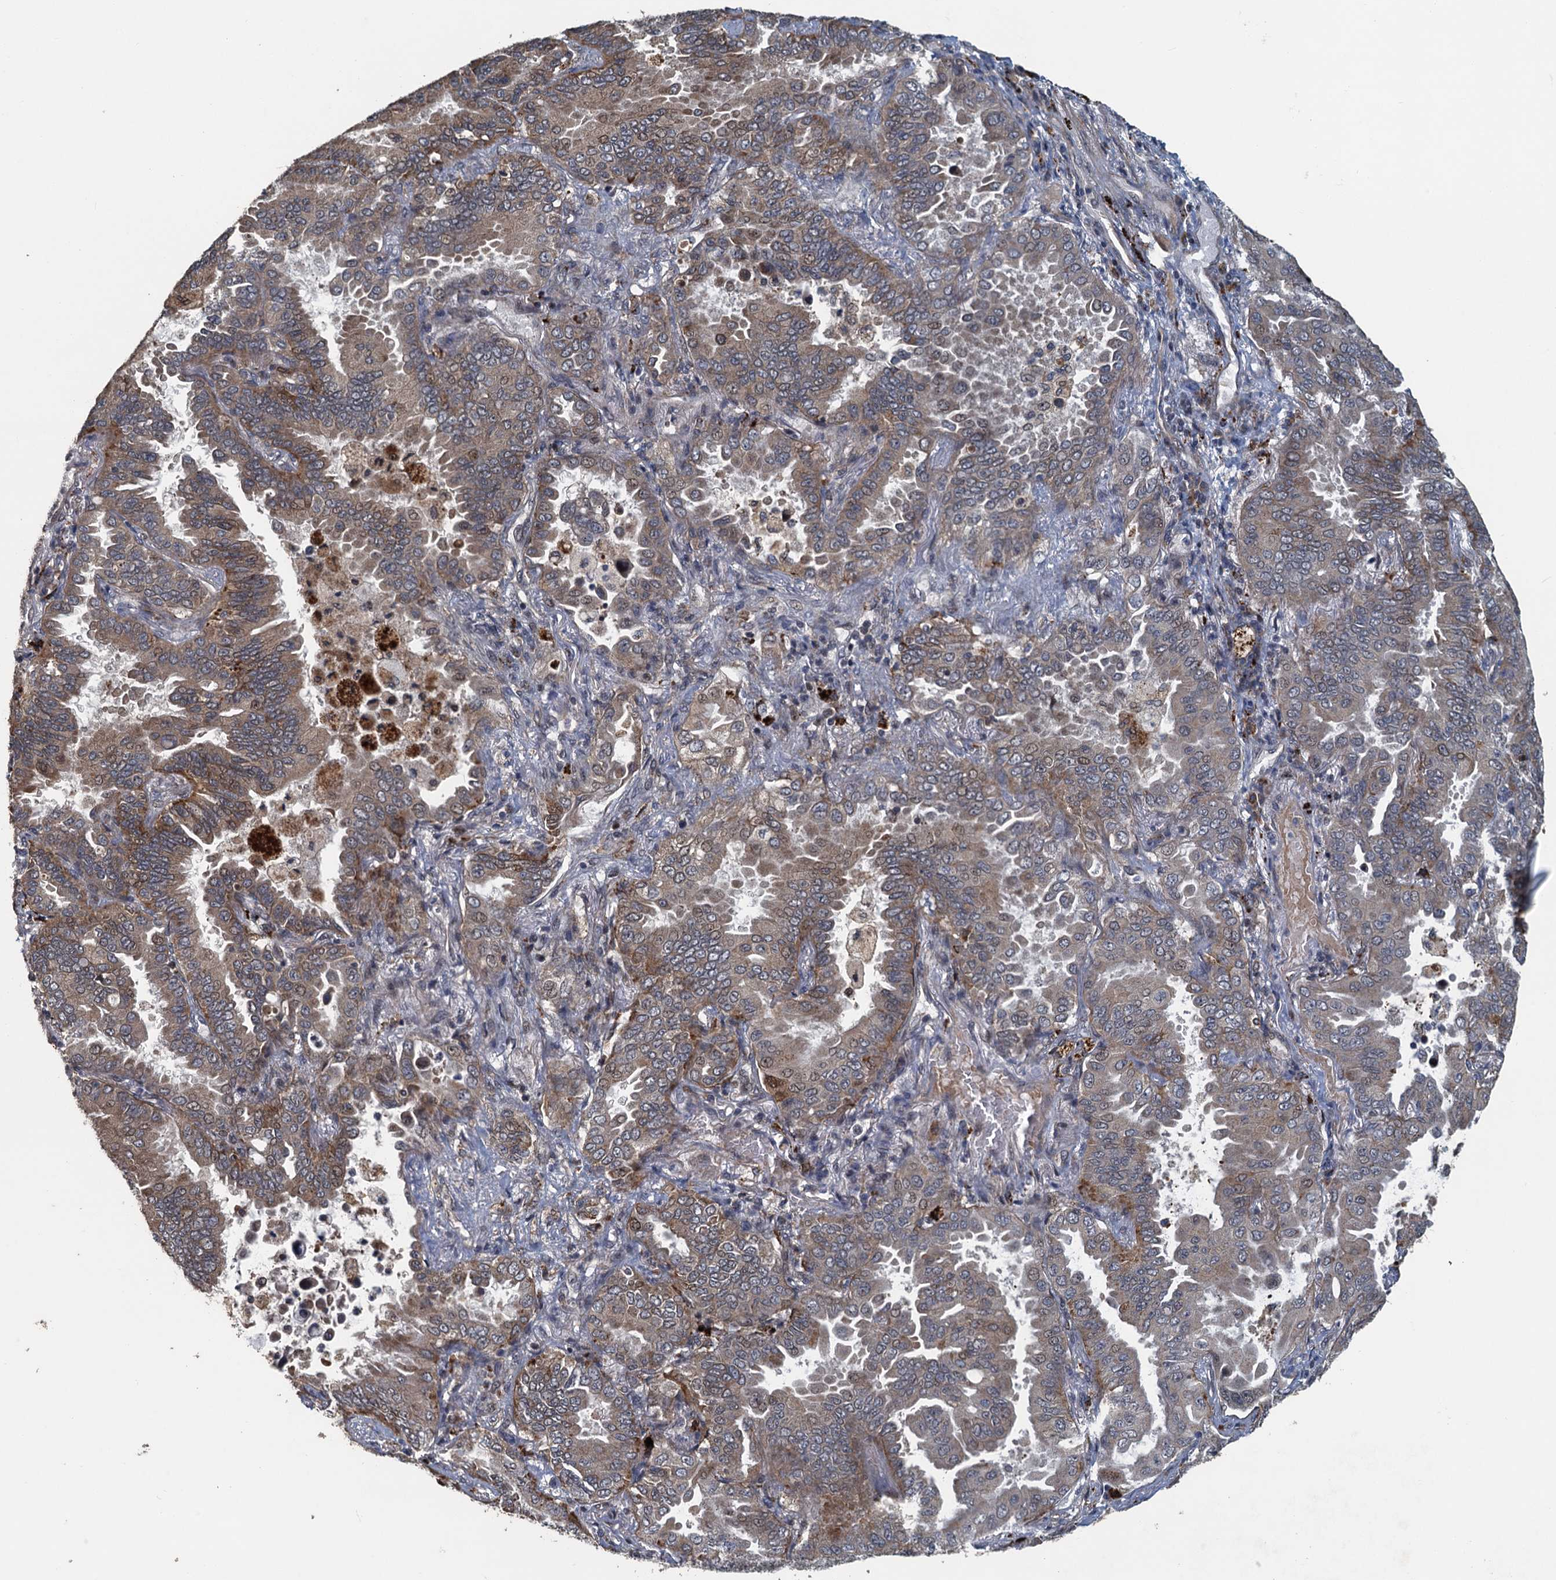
{"staining": {"intensity": "weak", "quantity": "25%-75%", "location": "cytoplasmic/membranous,nuclear"}, "tissue": "lung cancer", "cell_type": "Tumor cells", "image_type": "cancer", "snomed": [{"axis": "morphology", "description": "Adenocarcinoma, NOS"}, {"axis": "topography", "description": "Lung"}], "caption": "Immunohistochemical staining of human lung cancer demonstrates low levels of weak cytoplasmic/membranous and nuclear protein expression in about 25%-75% of tumor cells. (IHC, brightfield microscopy, high magnification).", "gene": "AGRN", "patient": {"sex": "male", "age": 64}}